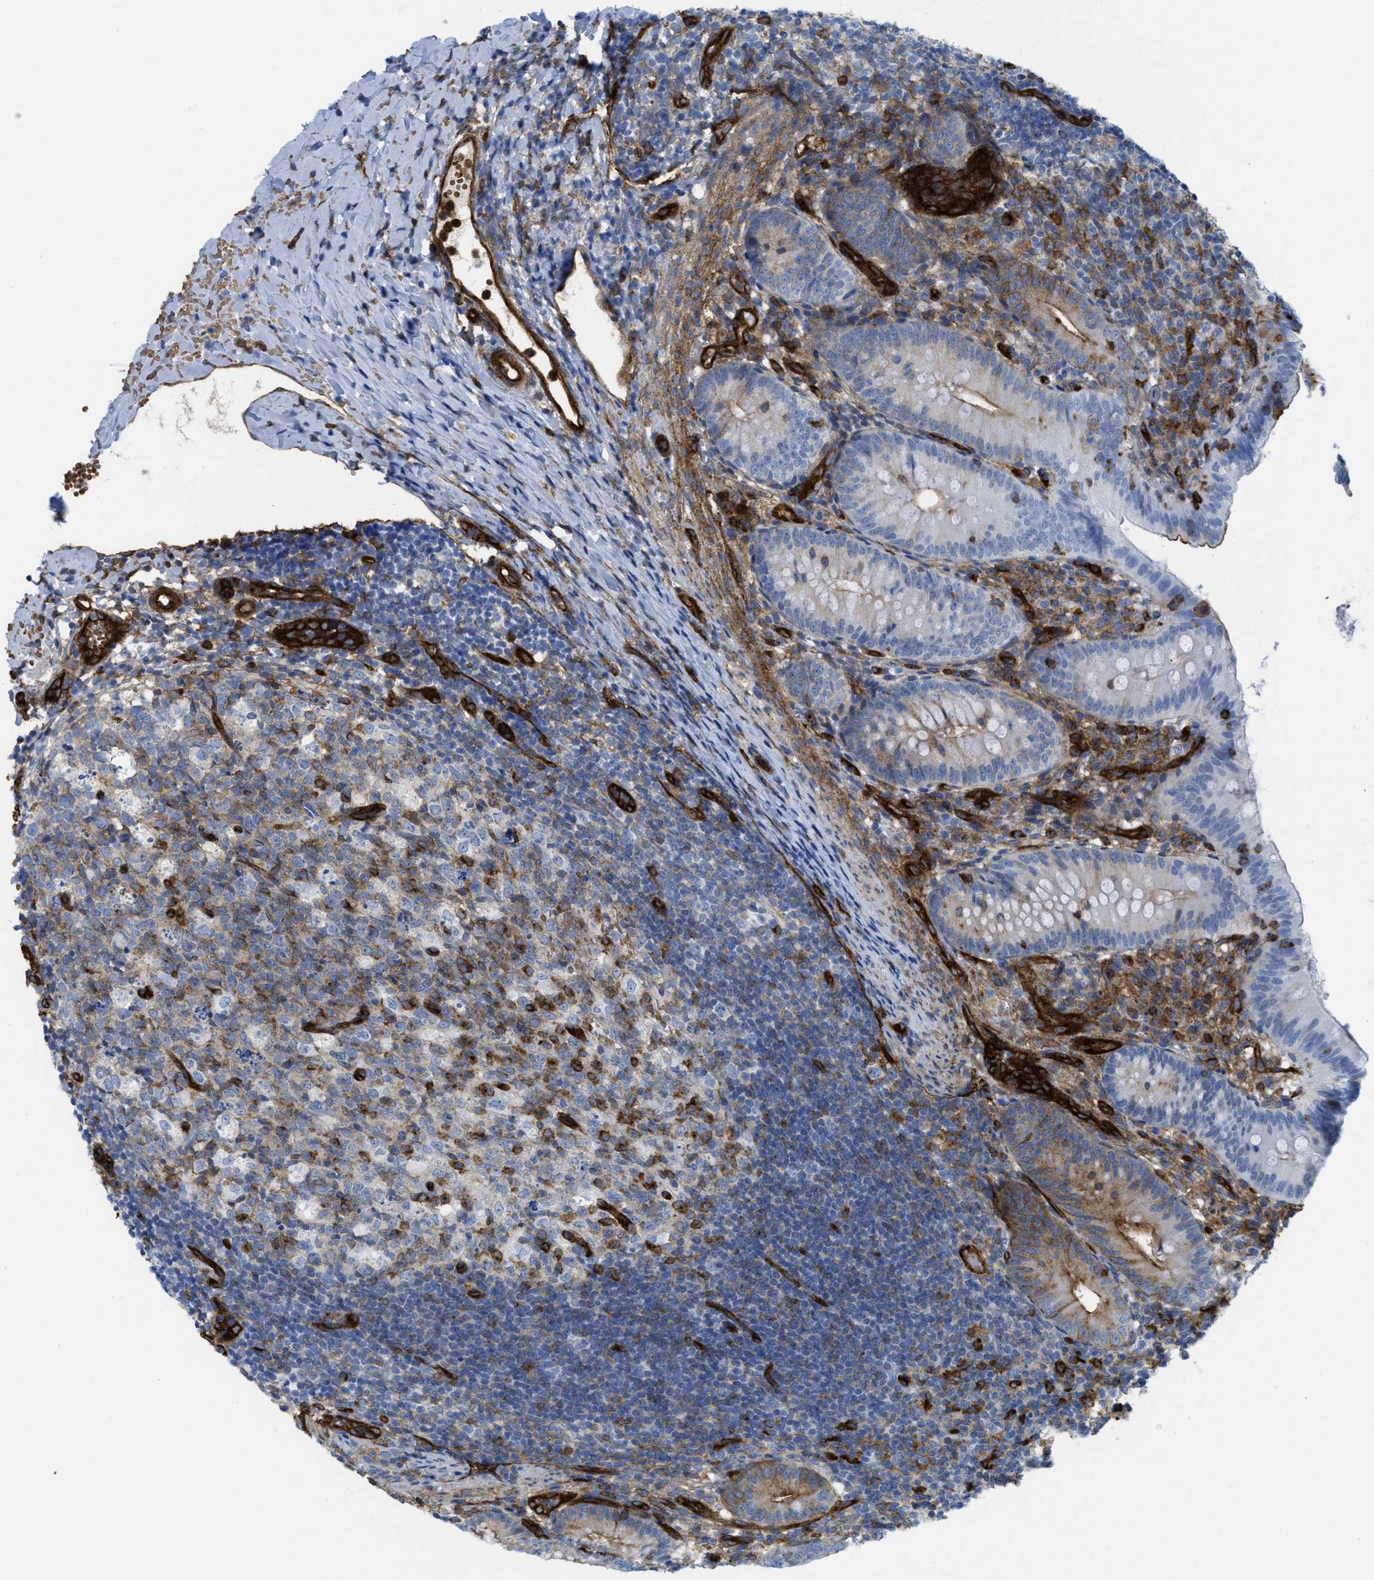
{"staining": {"intensity": "weak", "quantity": "25%-75%", "location": "cytoplasmic/membranous"}, "tissue": "appendix", "cell_type": "Glandular cells", "image_type": "normal", "snomed": [{"axis": "morphology", "description": "Normal tissue, NOS"}, {"axis": "topography", "description": "Appendix"}], "caption": "Brown immunohistochemical staining in benign appendix shows weak cytoplasmic/membranous expression in about 25%-75% of glandular cells. (Stains: DAB (3,3'-diaminobenzidine) in brown, nuclei in blue, Microscopy: brightfield microscopy at high magnification).", "gene": "HIP1", "patient": {"sex": "male", "age": 1}}